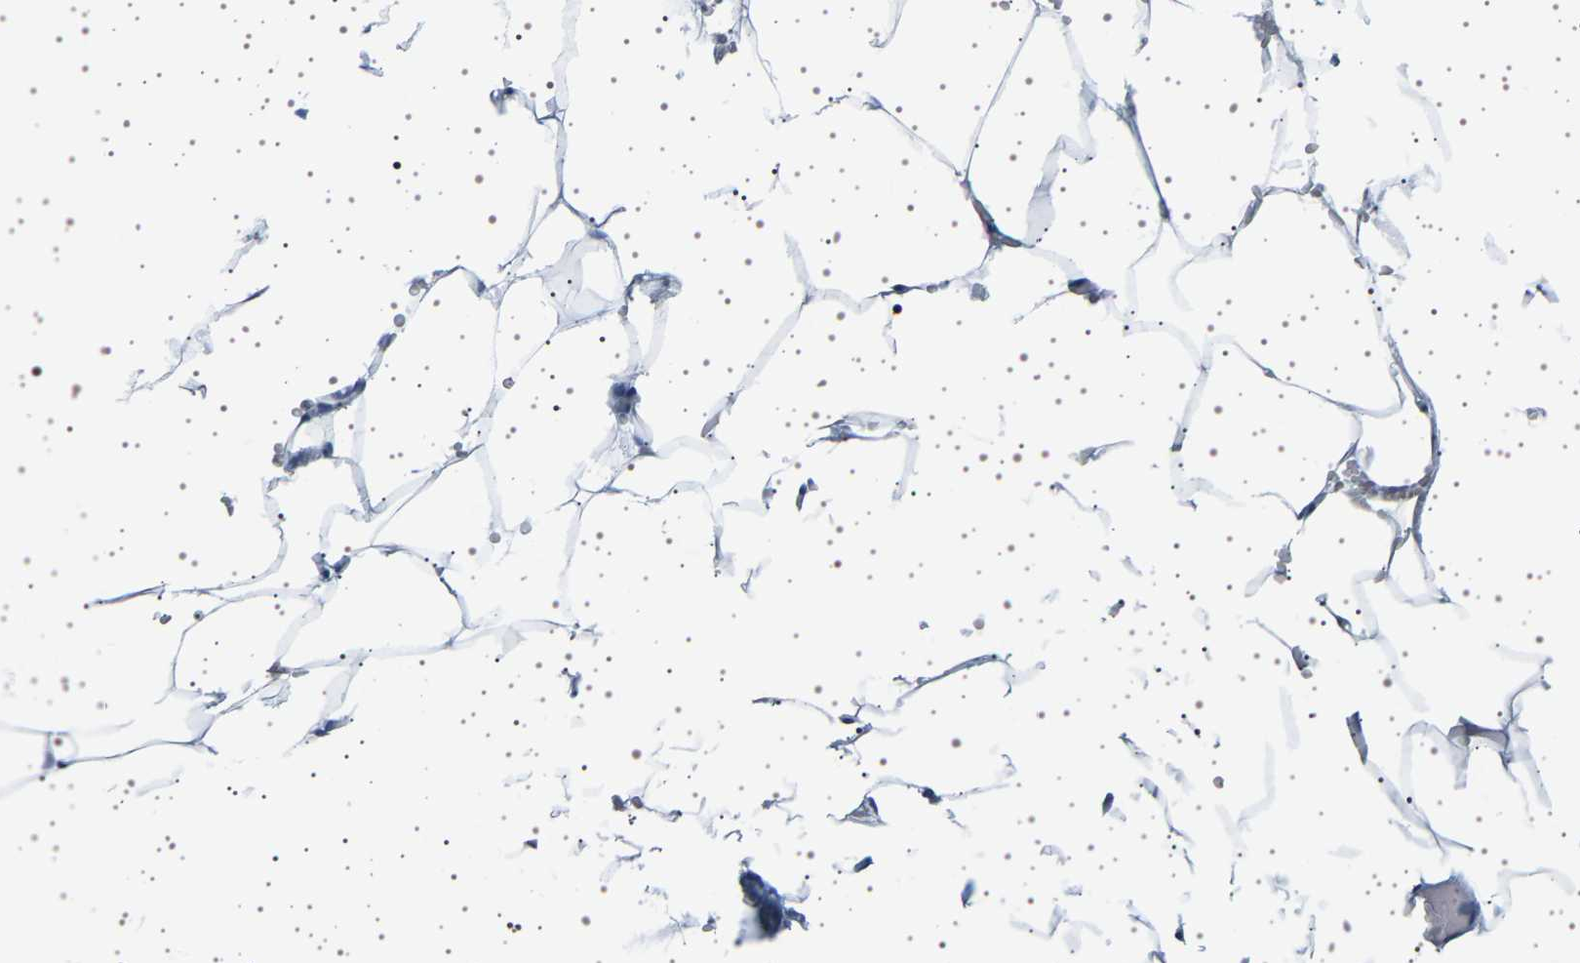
{"staining": {"intensity": "negative", "quantity": "none", "location": "none"}, "tissue": "adipose tissue", "cell_type": "Adipocytes", "image_type": "normal", "snomed": [{"axis": "morphology", "description": "Normal tissue, NOS"}, {"axis": "topography", "description": "Breast"}, {"axis": "topography", "description": "Adipose tissue"}], "caption": "The histopathology image reveals no significant staining in adipocytes of adipose tissue. The staining is performed using DAB (3,3'-diaminobenzidine) brown chromogen with nuclei counter-stained in using hematoxylin.", "gene": "TFF3", "patient": {"sex": "female", "age": 25}}